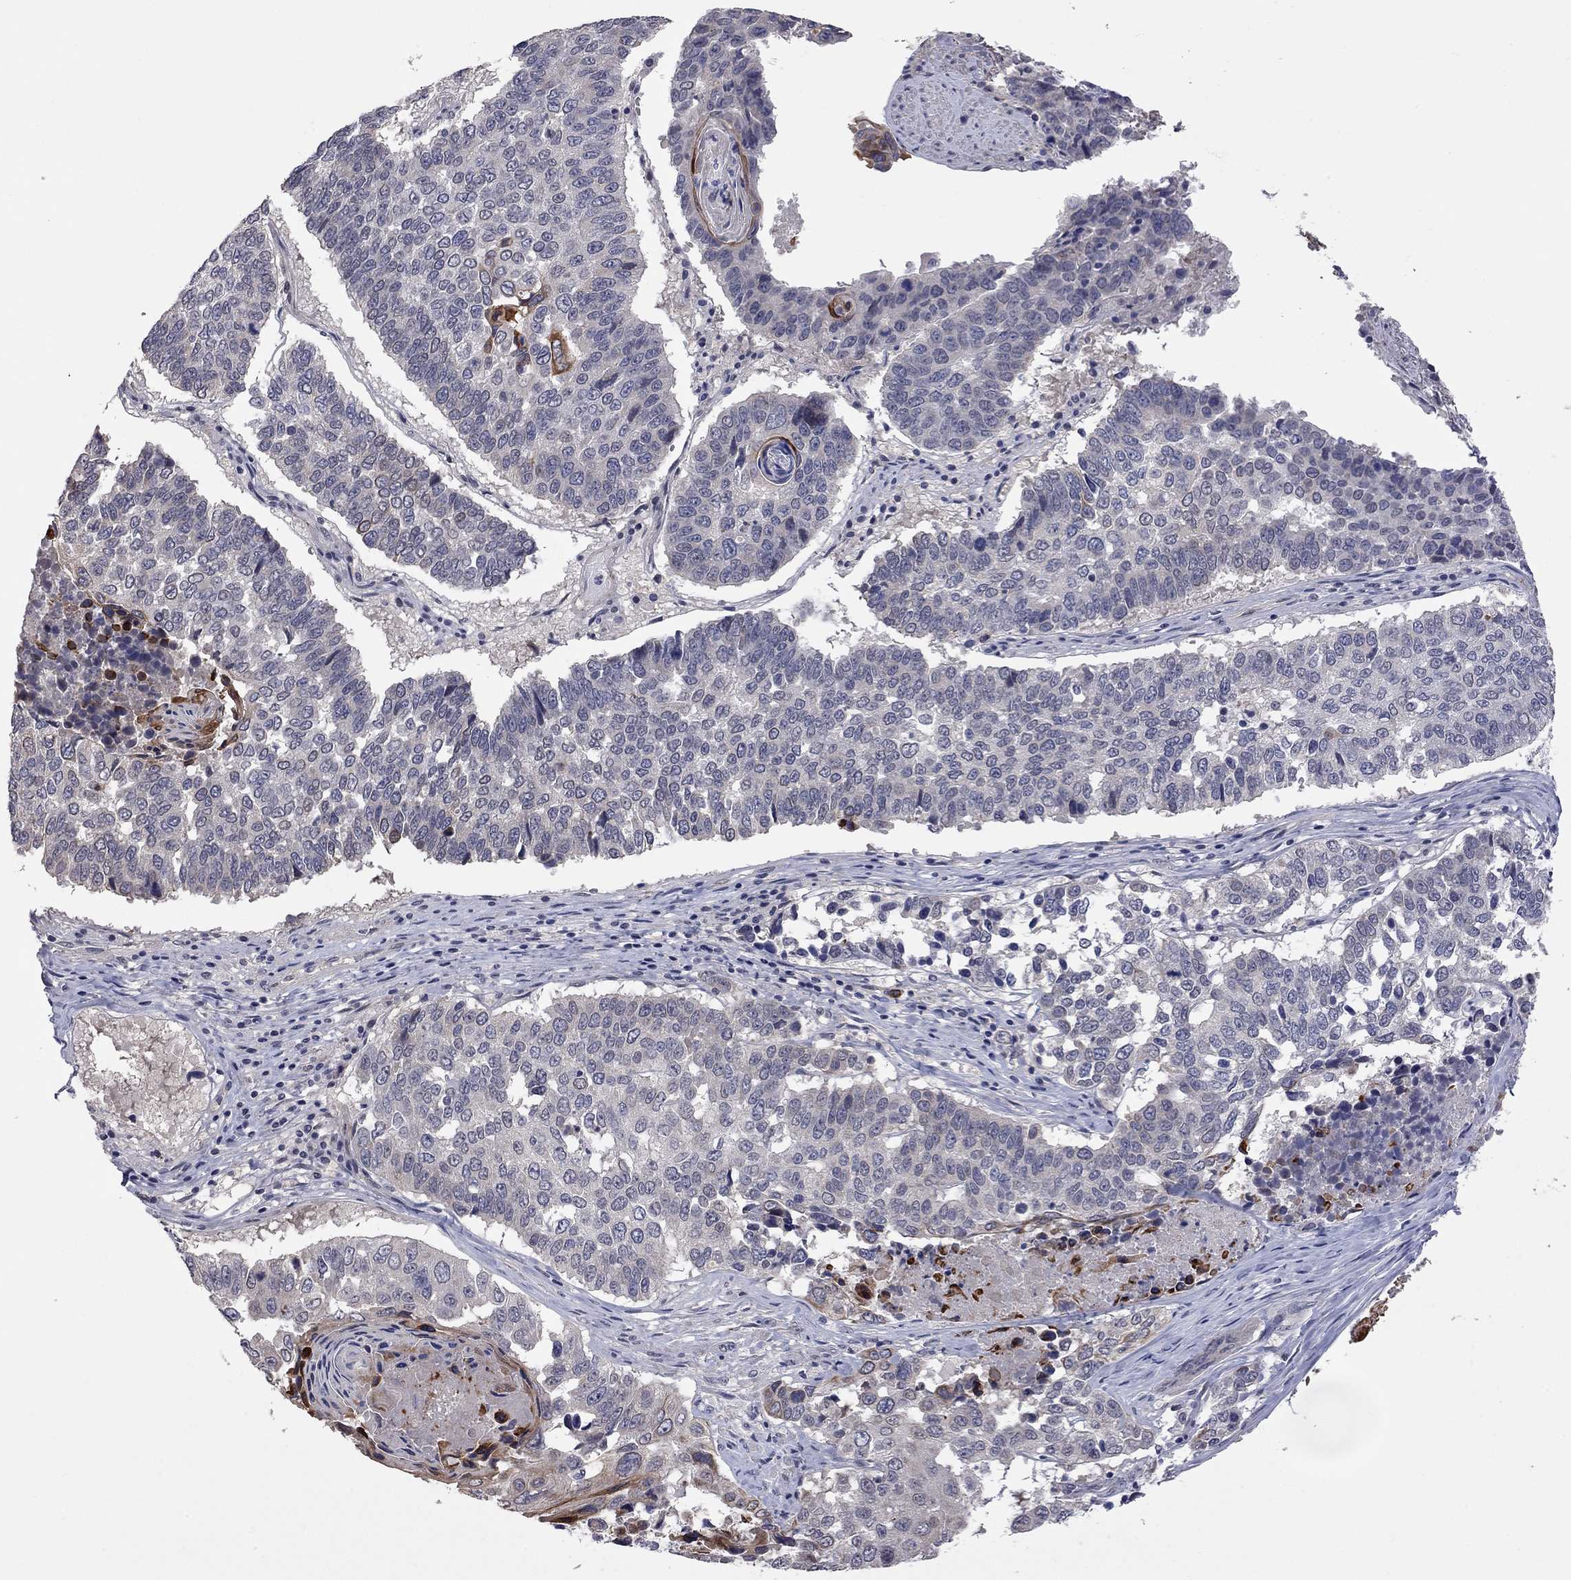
{"staining": {"intensity": "strong", "quantity": "<25%", "location": "cytoplasmic/membranous"}, "tissue": "lung cancer", "cell_type": "Tumor cells", "image_type": "cancer", "snomed": [{"axis": "morphology", "description": "Squamous cell carcinoma, NOS"}, {"axis": "topography", "description": "Lung"}], "caption": "Lung cancer stained with immunohistochemistry shows strong cytoplasmic/membranous positivity in about <25% of tumor cells. The staining was performed using DAB to visualize the protein expression in brown, while the nuclei were stained in blue with hematoxylin (Magnification: 20x).", "gene": "FABP12", "patient": {"sex": "male", "age": 73}}